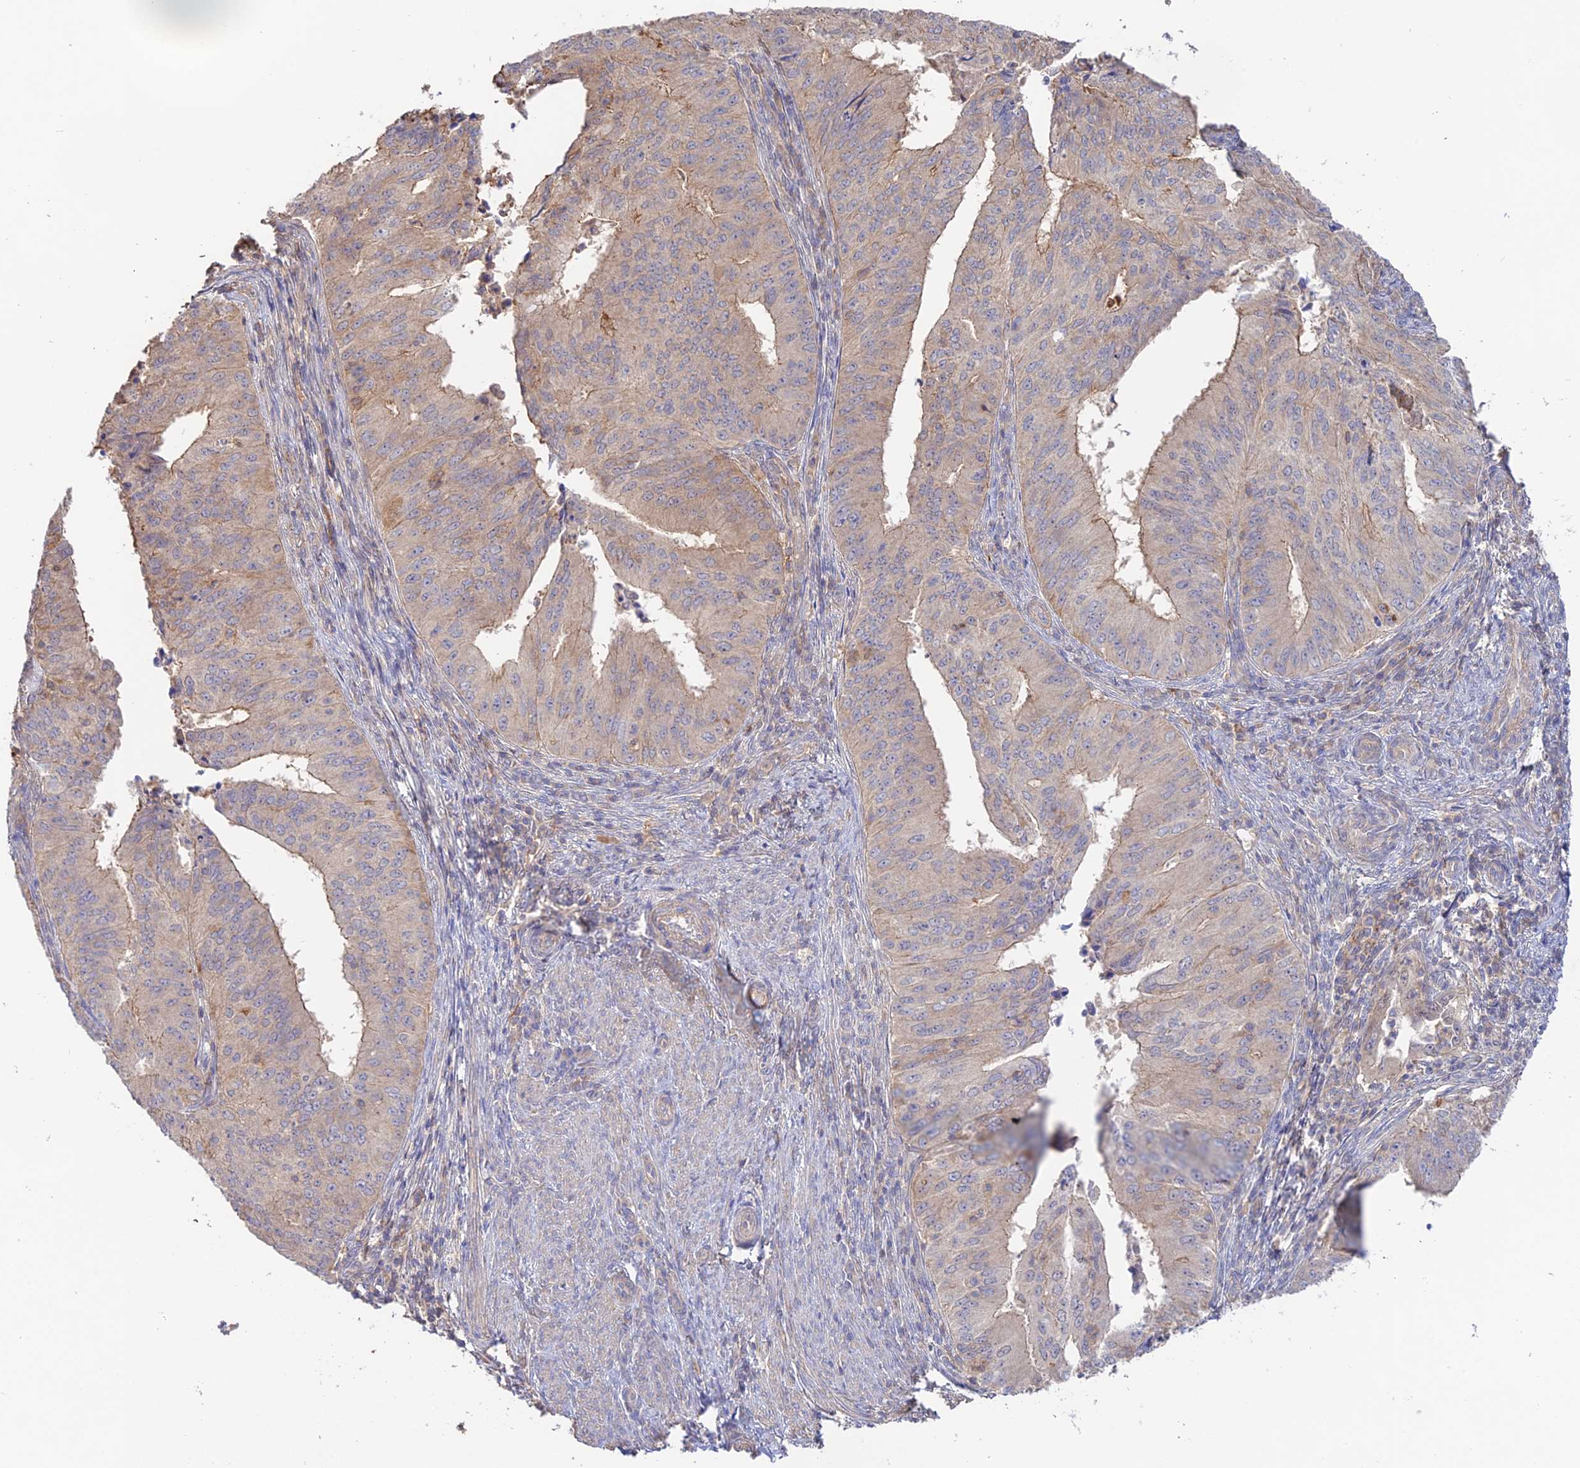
{"staining": {"intensity": "weak", "quantity": ">75%", "location": "cytoplasmic/membranous"}, "tissue": "endometrial cancer", "cell_type": "Tumor cells", "image_type": "cancer", "snomed": [{"axis": "morphology", "description": "Adenocarcinoma, NOS"}, {"axis": "topography", "description": "Endometrium"}], "caption": "Weak cytoplasmic/membranous positivity is present in approximately >75% of tumor cells in endometrial adenocarcinoma.", "gene": "CLCF1", "patient": {"sex": "female", "age": 50}}